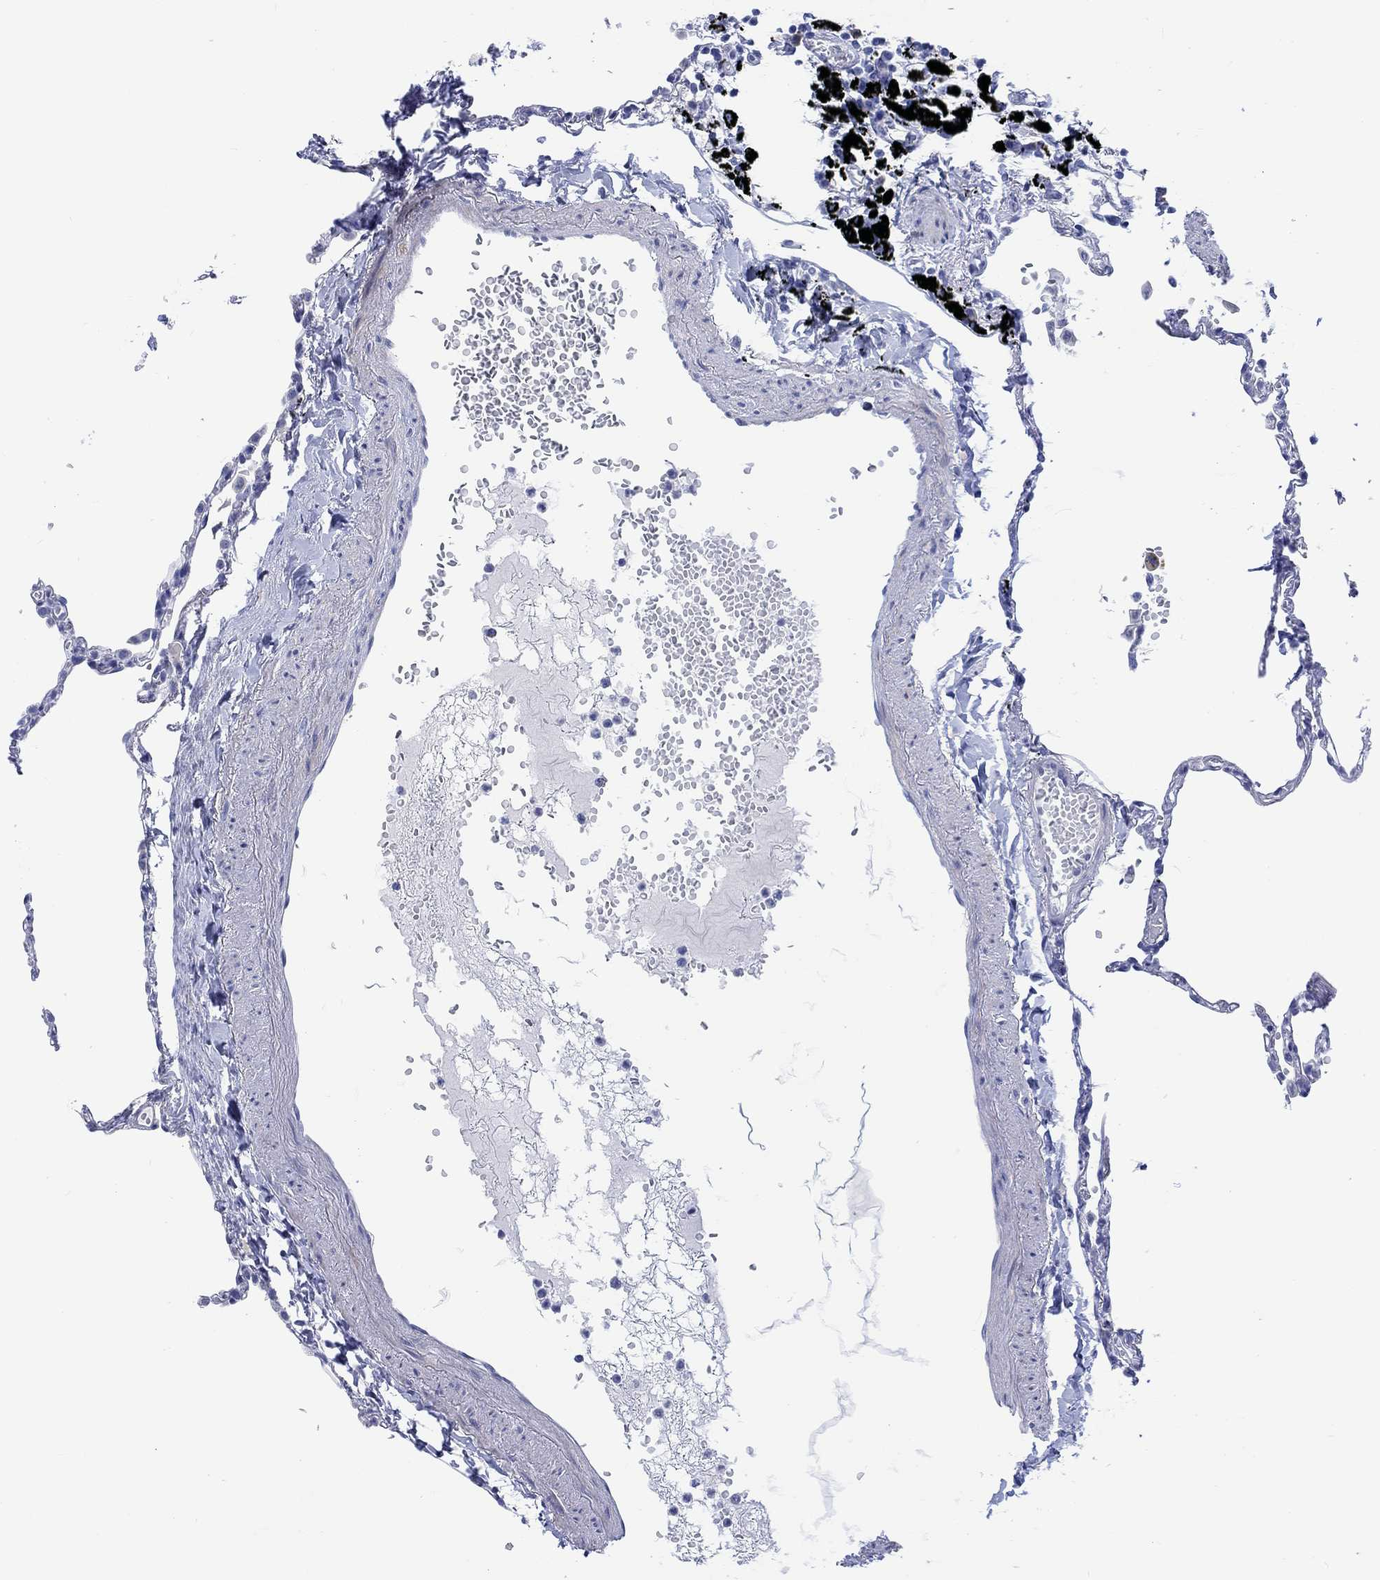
{"staining": {"intensity": "negative", "quantity": "none", "location": "none"}, "tissue": "lung", "cell_type": "Alveolar cells", "image_type": "normal", "snomed": [{"axis": "morphology", "description": "Normal tissue, NOS"}, {"axis": "topography", "description": "Lung"}], "caption": "The histopathology image demonstrates no staining of alveolar cells in normal lung.", "gene": "MSI1", "patient": {"sex": "male", "age": 78}}